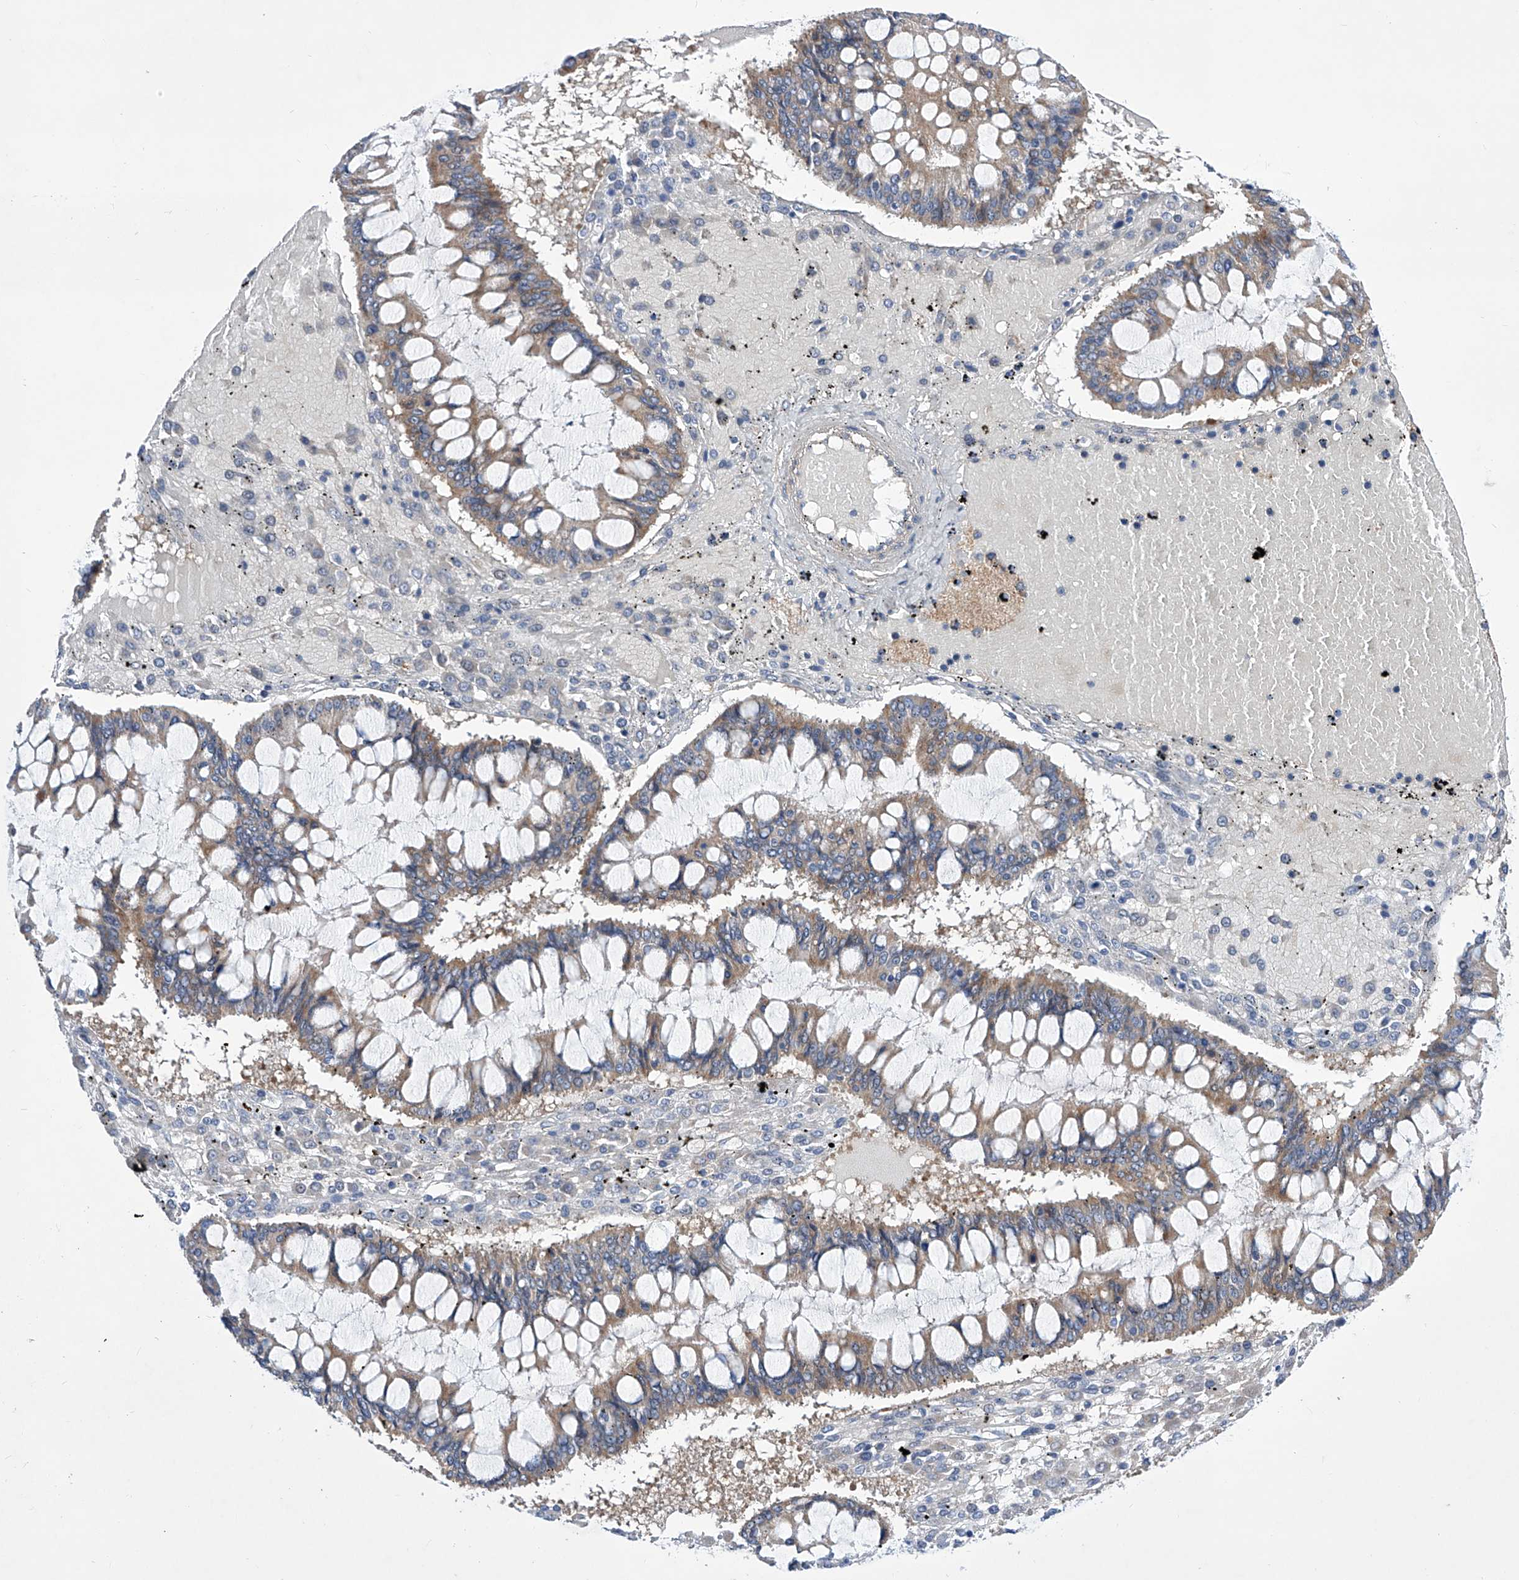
{"staining": {"intensity": "weak", "quantity": ">75%", "location": "cytoplasmic/membranous"}, "tissue": "ovarian cancer", "cell_type": "Tumor cells", "image_type": "cancer", "snomed": [{"axis": "morphology", "description": "Cystadenocarcinoma, mucinous, NOS"}, {"axis": "topography", "description": "Ovary"}], "caption": "Immunohistochemical staining of ovarian mucinous cystadenocarcinoma displays low levels of weak cytoplasmic/membranous protein positivity in approximately >75% of tumor cells.", "gene": "SRBD1", "patient": {"sex": "female", "age": 73}}